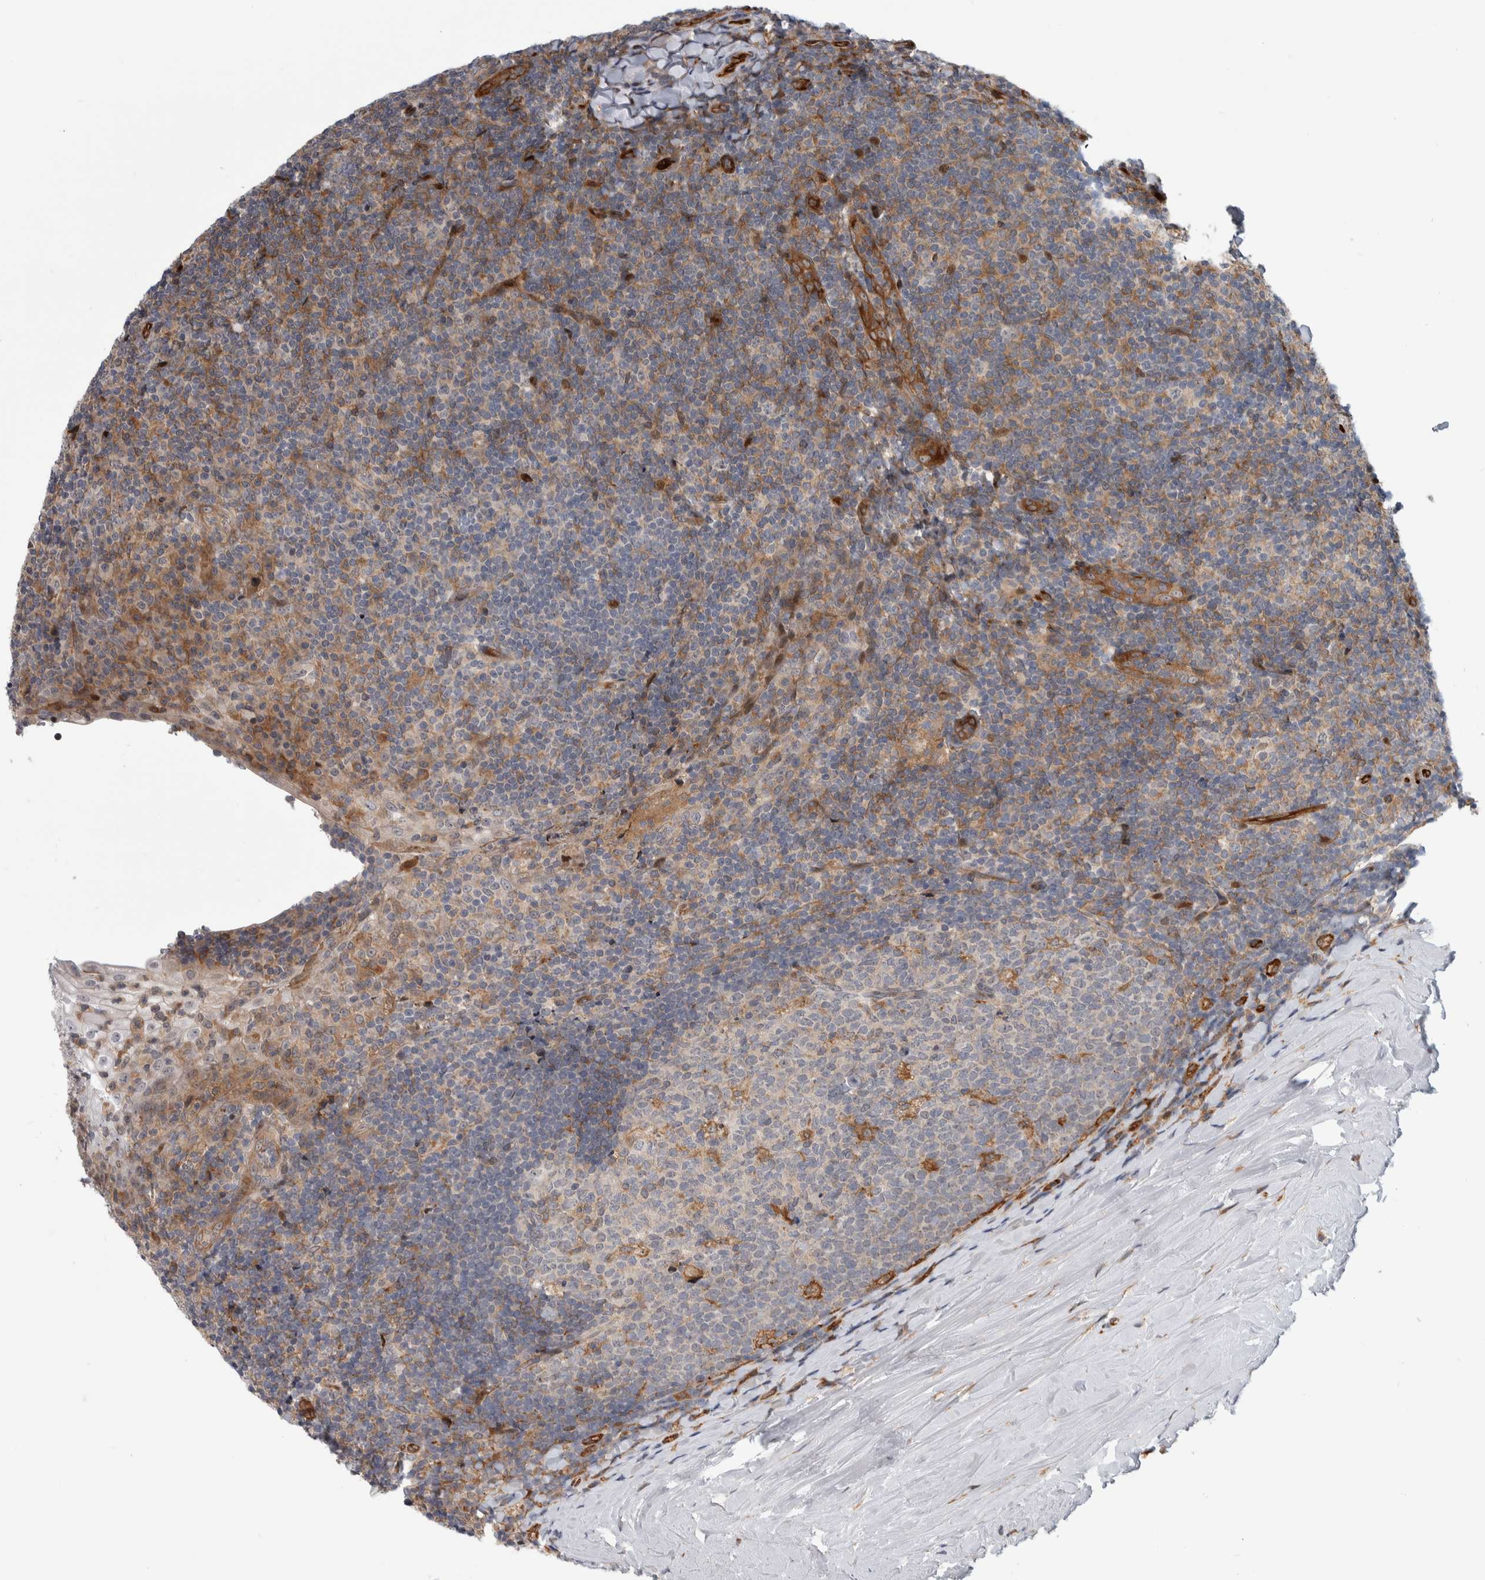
{"staining": {"intensity": "moderate", "quantity": "<25%", "location": "cytoplasmic/membranous"}, "tissue": "tonsil", "cell_type": "Germinal center cells", "image_type": "normal", "snomed": [{"axis": "morphology", "description": "Normal tissue, NOS"}, {"axis": "topography", "description": "Tonsil"}], "caption": "The image demonstrates staining of benign tonsil, revealing moderate cytoplasmic/membranous protein staining (brown color) within germinal center cells. The protein is stained brown, and the nuclei are stained in blue (DAB IHC with brightfield microscopy, high magnification).", "gene": "MSL1", "patient": {"sex": "male", "age": 37}}